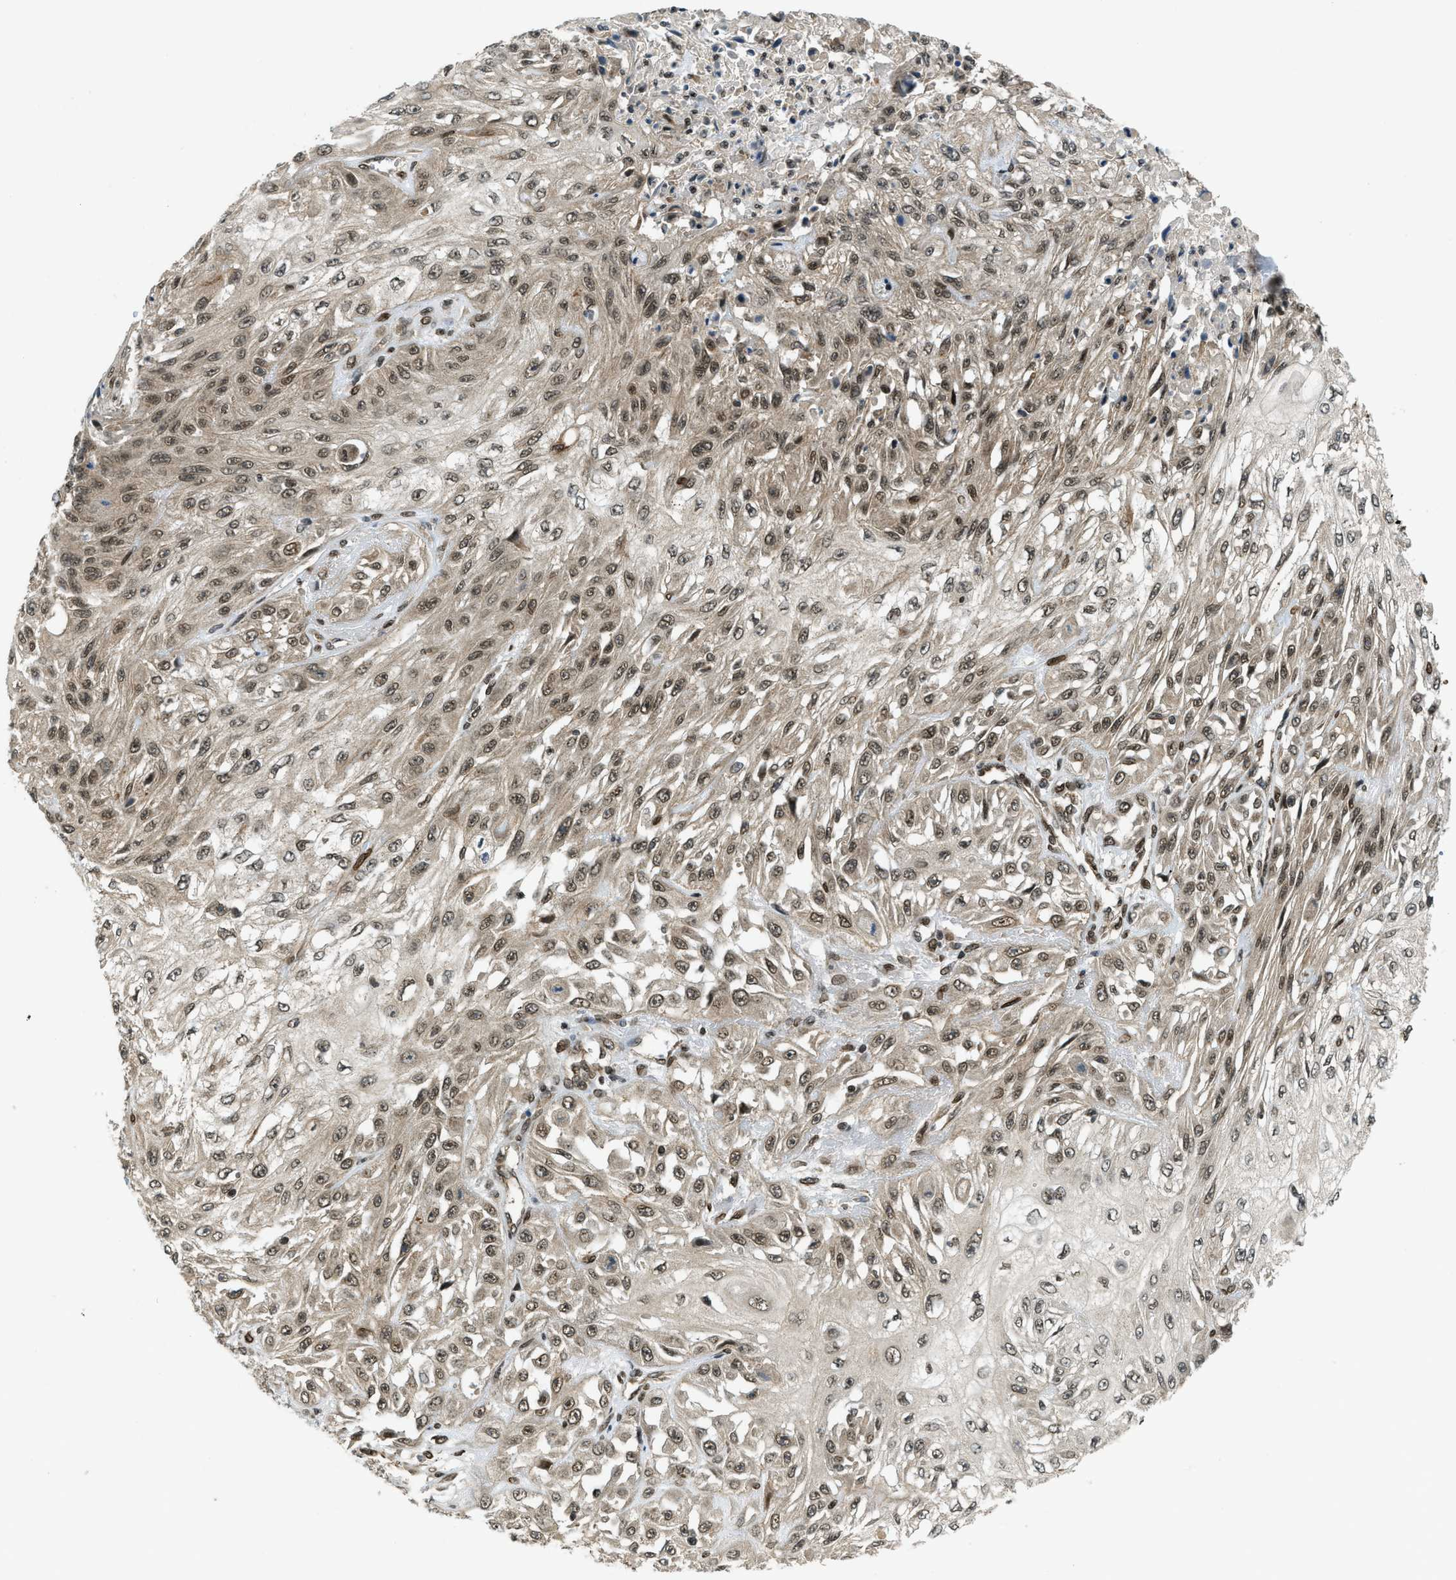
{"staining": {"intensity": "weak", "quantity": ">75%", "location": "cytoplasmic/membranous,nuclear"}, "tissue": "skin cancer", "cell_type": "Tumor cells", "image_type": "cancer", "snomed": [{"axis": "morphology", "description": "Squamous cell carcinoma, NOS"}, {"axis": "morphology", "description": "Squamous cell carcinoma, metastatic, NOS"}, {"axis": "topography", "description": "Skin"}, {"axis": "topography", "description": "Lymph node"}], "caption": "A brown stain highlights weak cytoplasmic/membranous and nuclear expression of a protein in human skin squamous cell carcinoma tumor cells.", "gene": "SYNE1", "patient": {"sex": "male", "age": 75}}